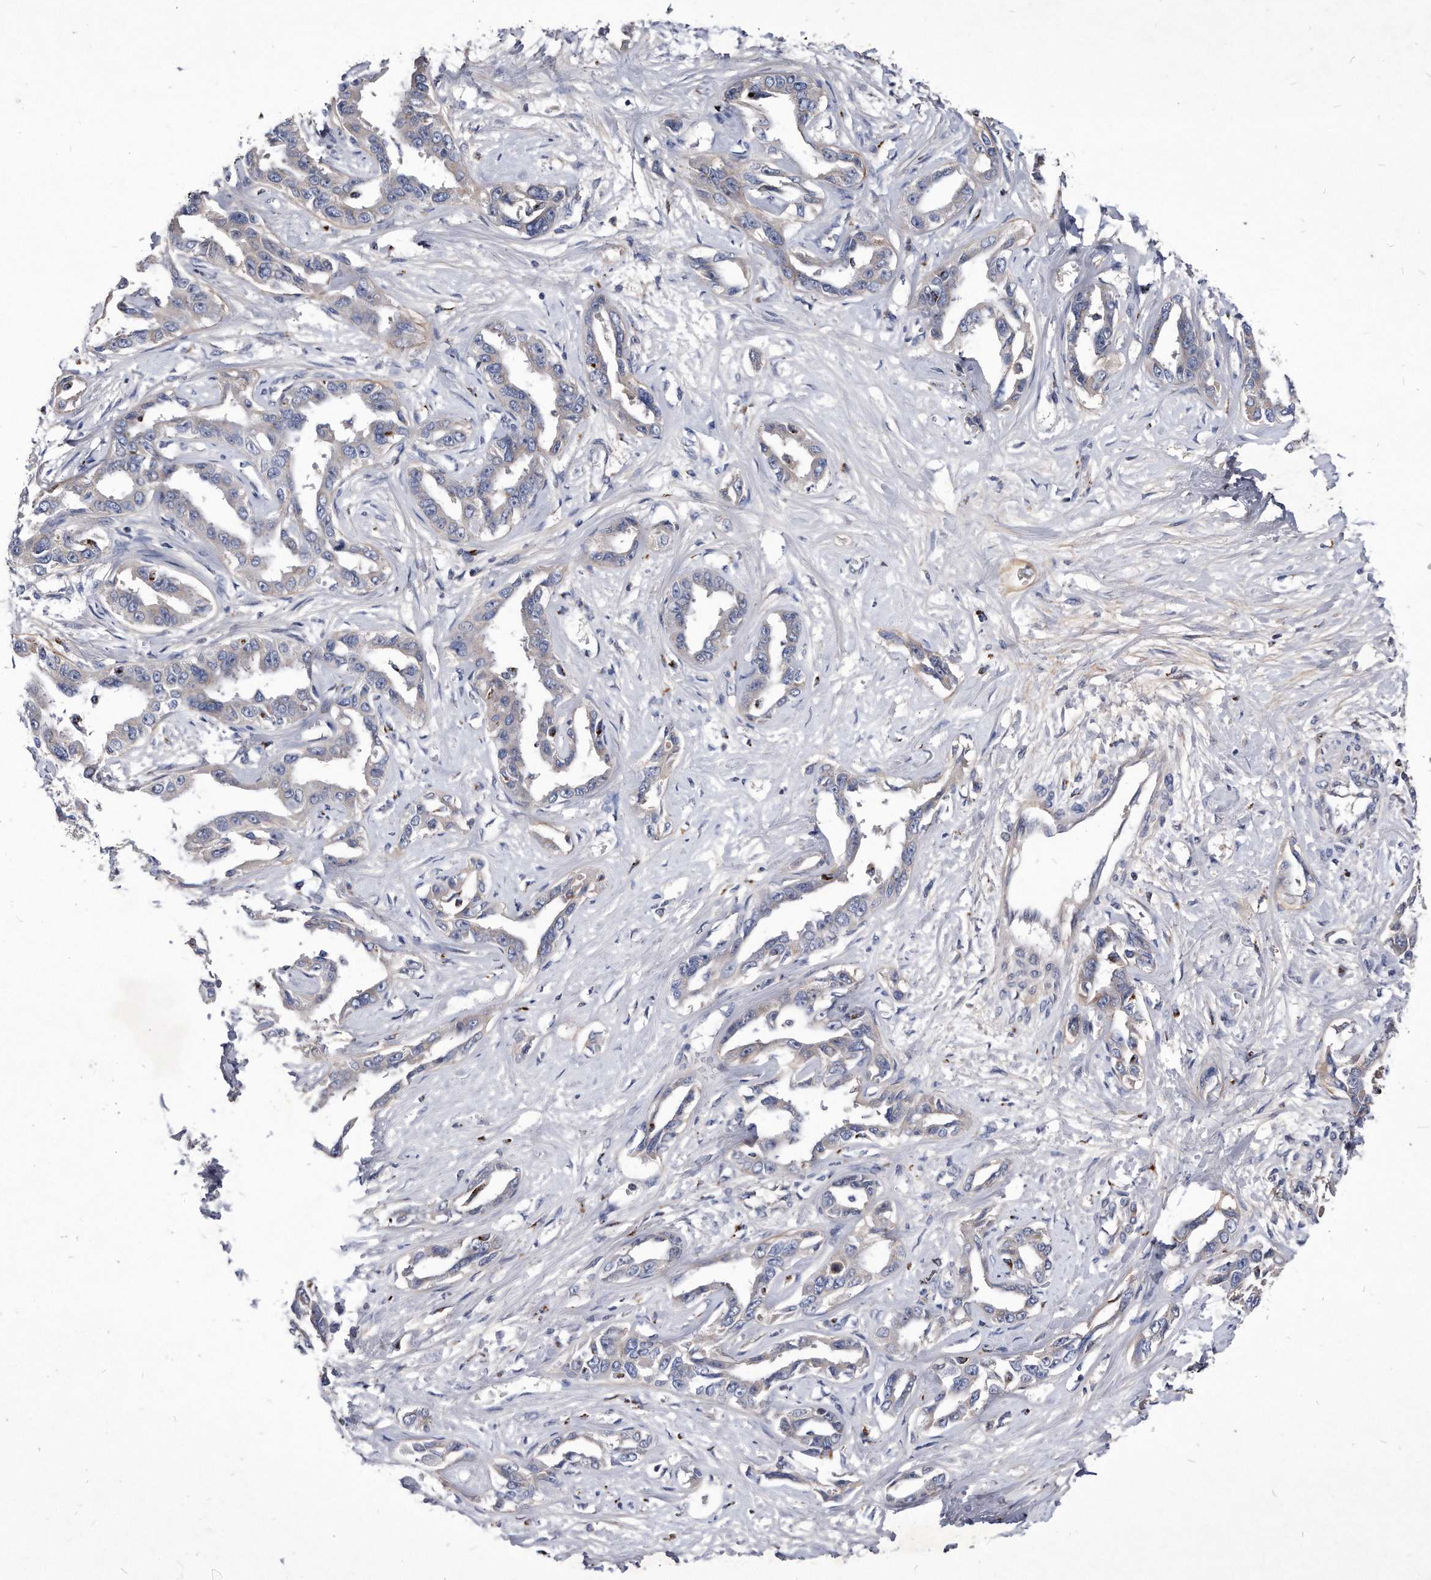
{"staining": {"intensity": "weak", "quantity": "<25%", "location": "cytoplasmic/membranous"}, "tissue": "liver cancer", "cell_type": "Tumor cells", "image_type": "cancer", "snomed": [{"axis": "morphology", "description": "Cholangiocarcinoma"}, {"axis": "topography", "description": "Liver"}], "caption": "Liver cancer was stained to show a protein in brown. There is no significant staining in tumor cells. (DAB IHC with hematoxylin counter stain).", "gene": "MGAT4A", "patient": {"sex": "male", "age": 59}}